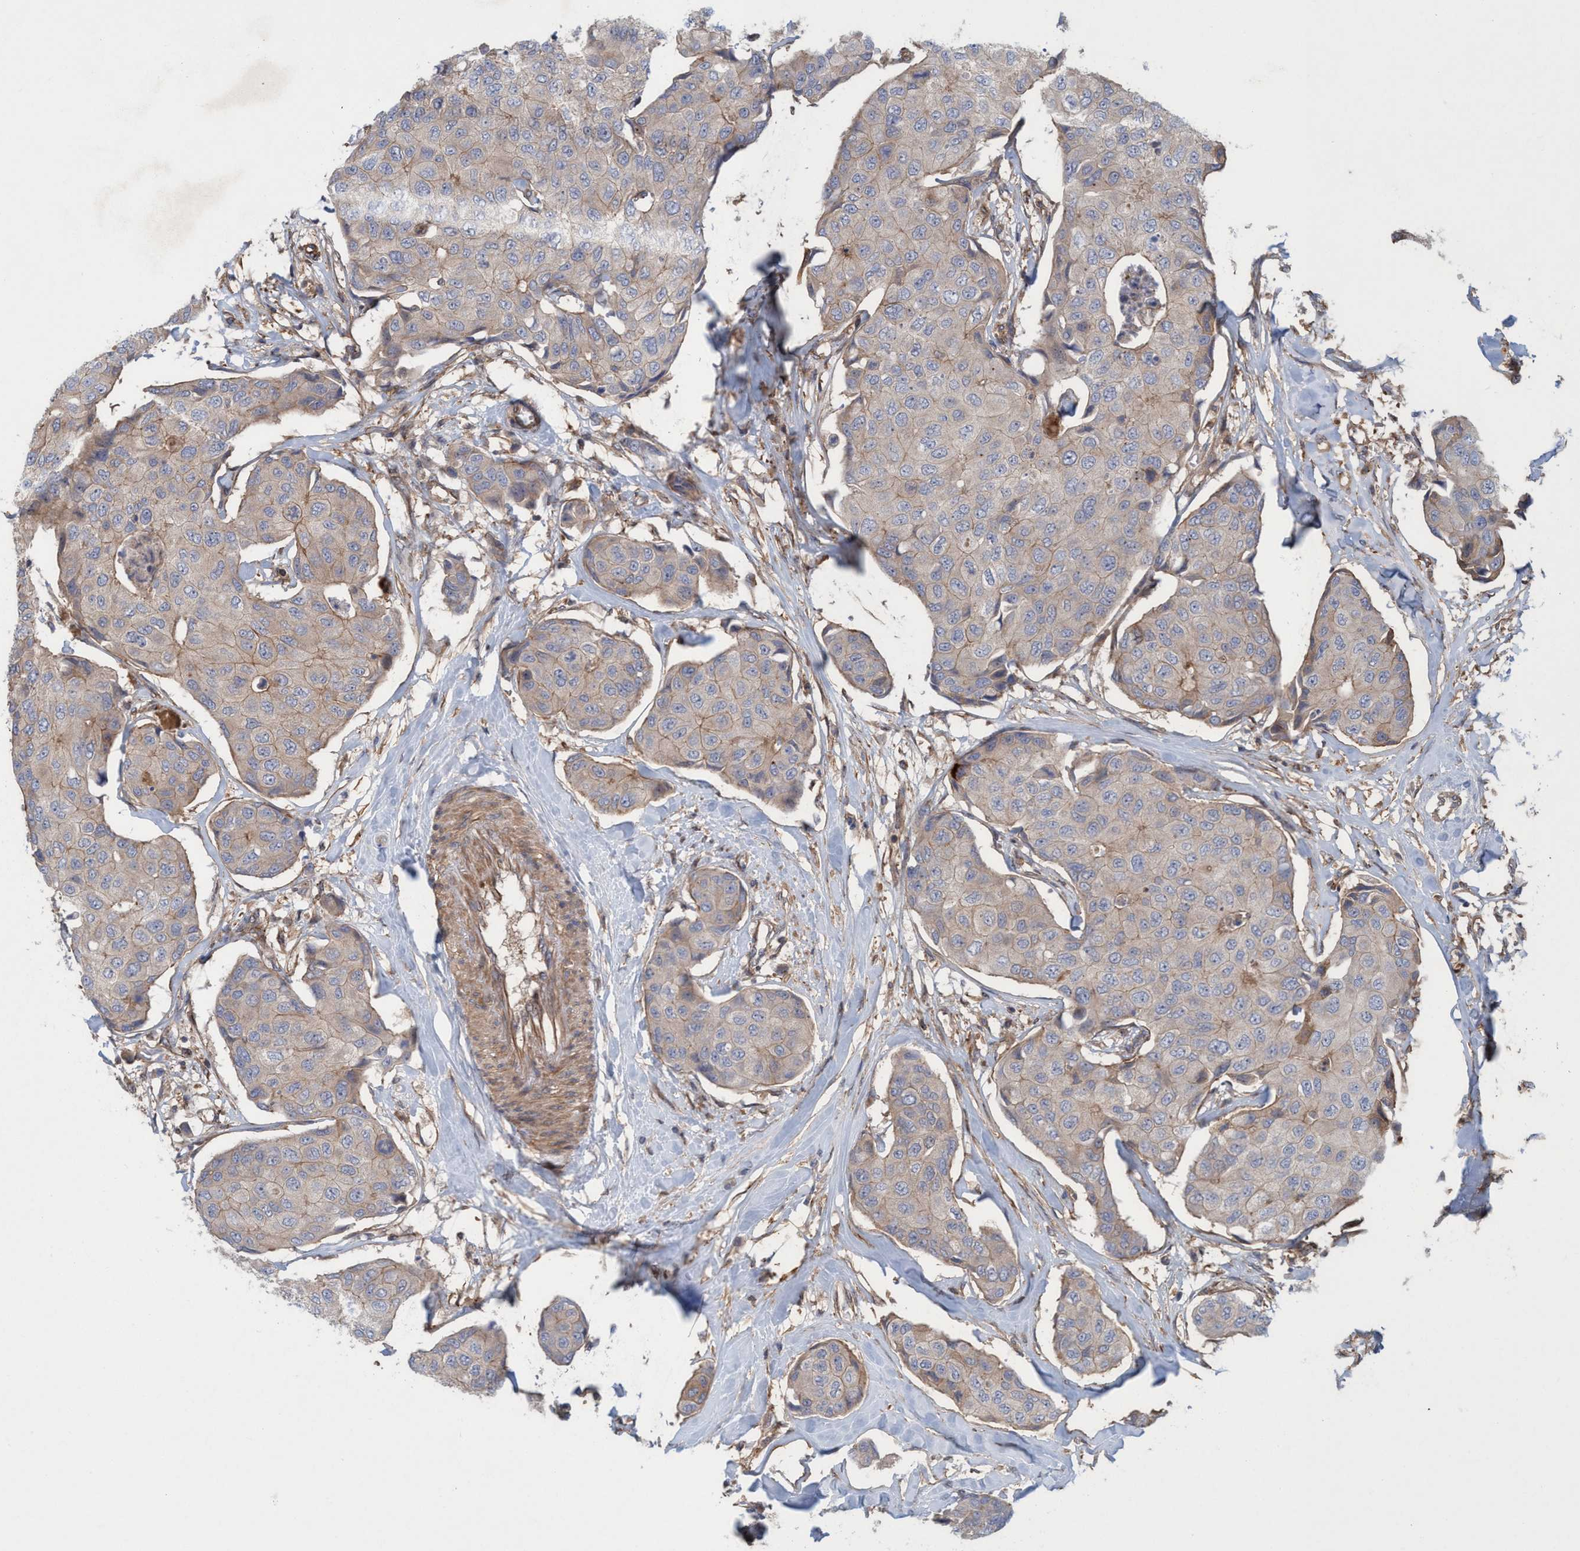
{"staining": {"intensity": "moderate", "quantity": "<25%", "location": "cytoplasmic/membranous"}, "tissue": "breast cancer", "cell_type": "Tumor cells", "image_type": "cancer", "snomed": [{"axis": "morphology", "description": "Duct carcinoma"}, {"axis": "topography", "description": "Breast"}], "caption": "A histopathology image showing moderate cytoplasmic/membranous positivity in approximately <25% of tumor cells in breast cancer, as visualized by brown immunohistochemical staining.", "gene": "SPECC1", "patient": {"sex": "female", "age": 80}}